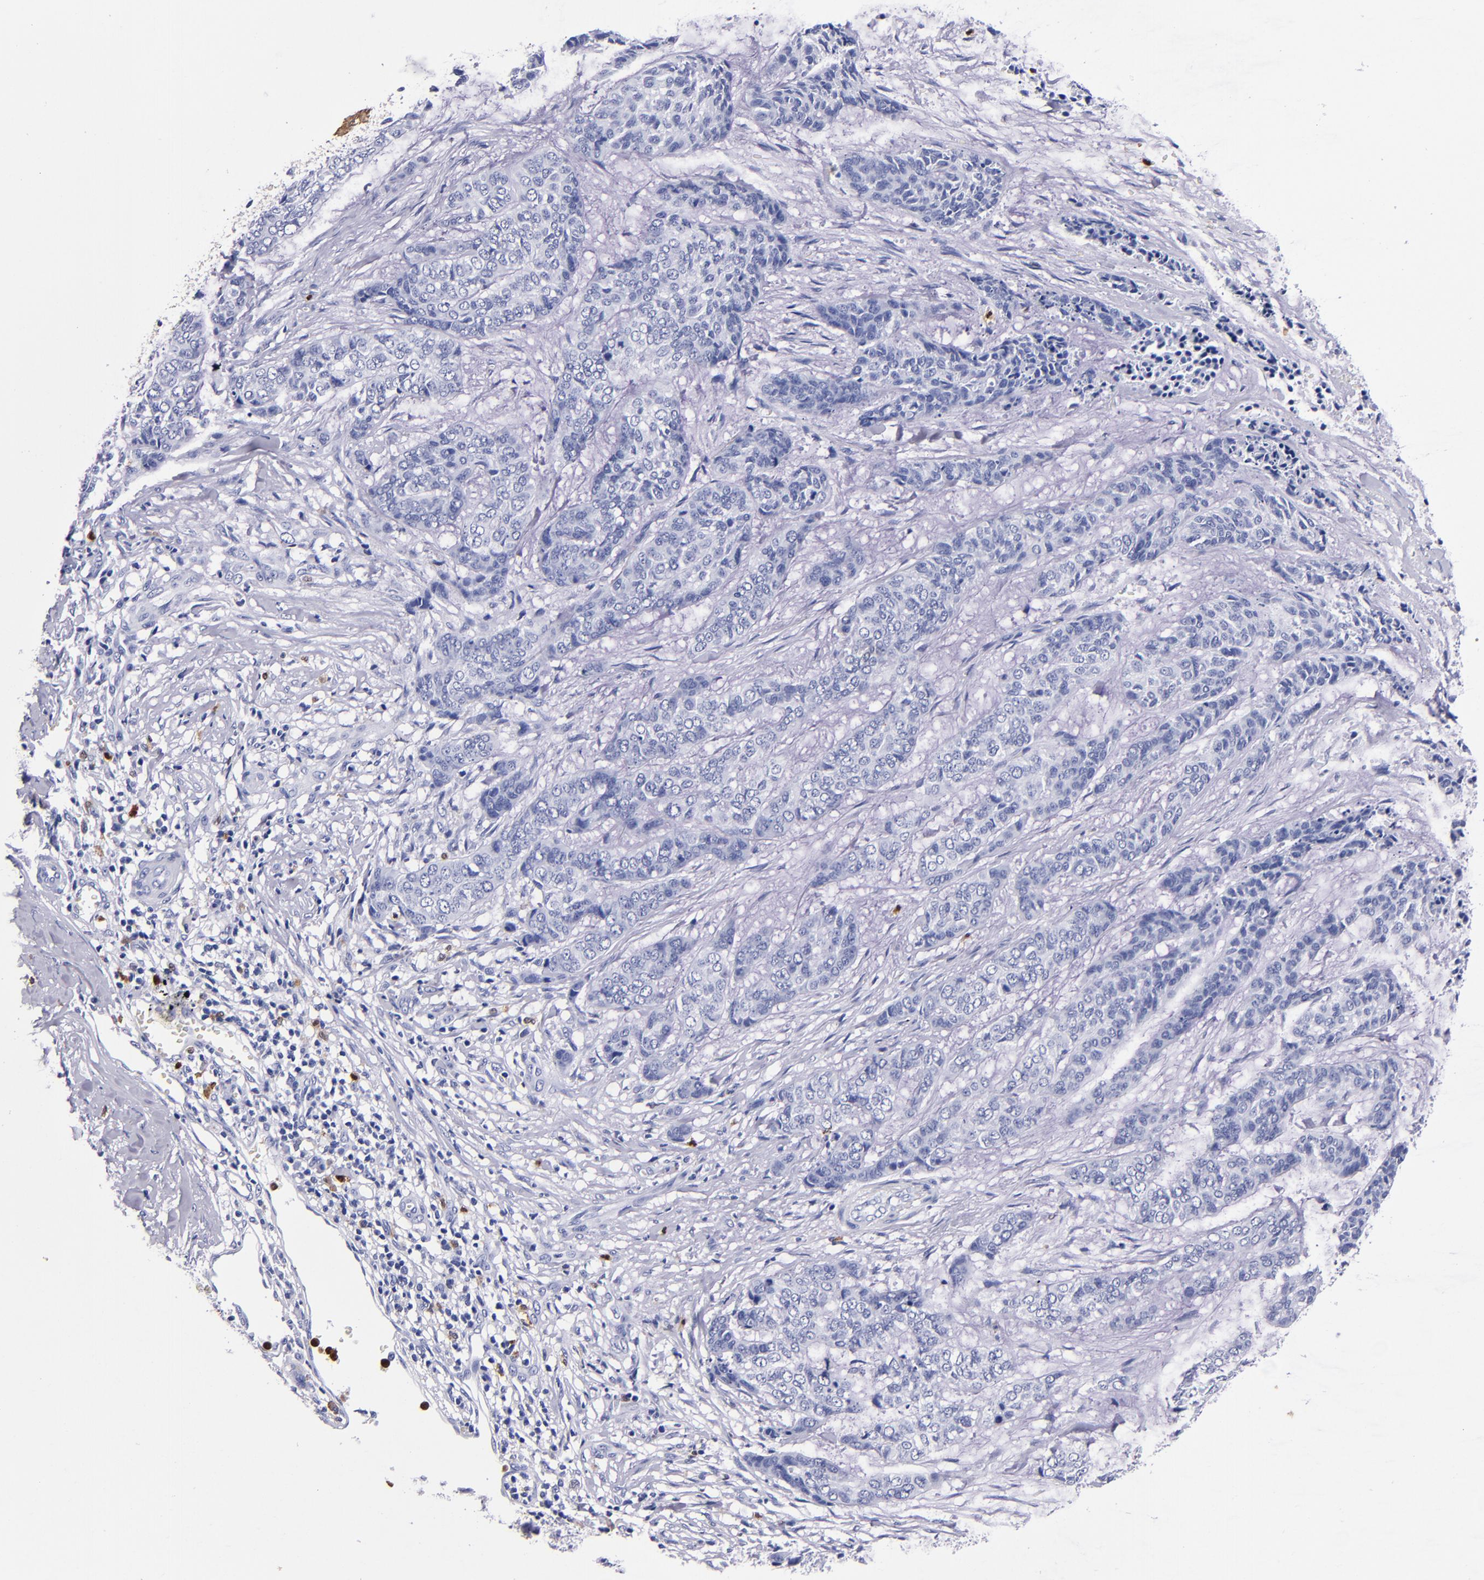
{"staining": {"intensity": "negative", "quantity": "none", "location": "none"}, "tissue": "skin cancer", "cell_type": "Tumor cells", "image_type": "cancer", "snomed": [{"axis": "morphology", "description": "Basal cell carcinoma"}, {"axis": "topography", "description": "Skin"}], "caption": "Protein analysis of skin basal cell carcinoma exhibits no significant expression in tumor cells.", "gene": "S100A8", "patient": {"sex": "female", "age": 64}}